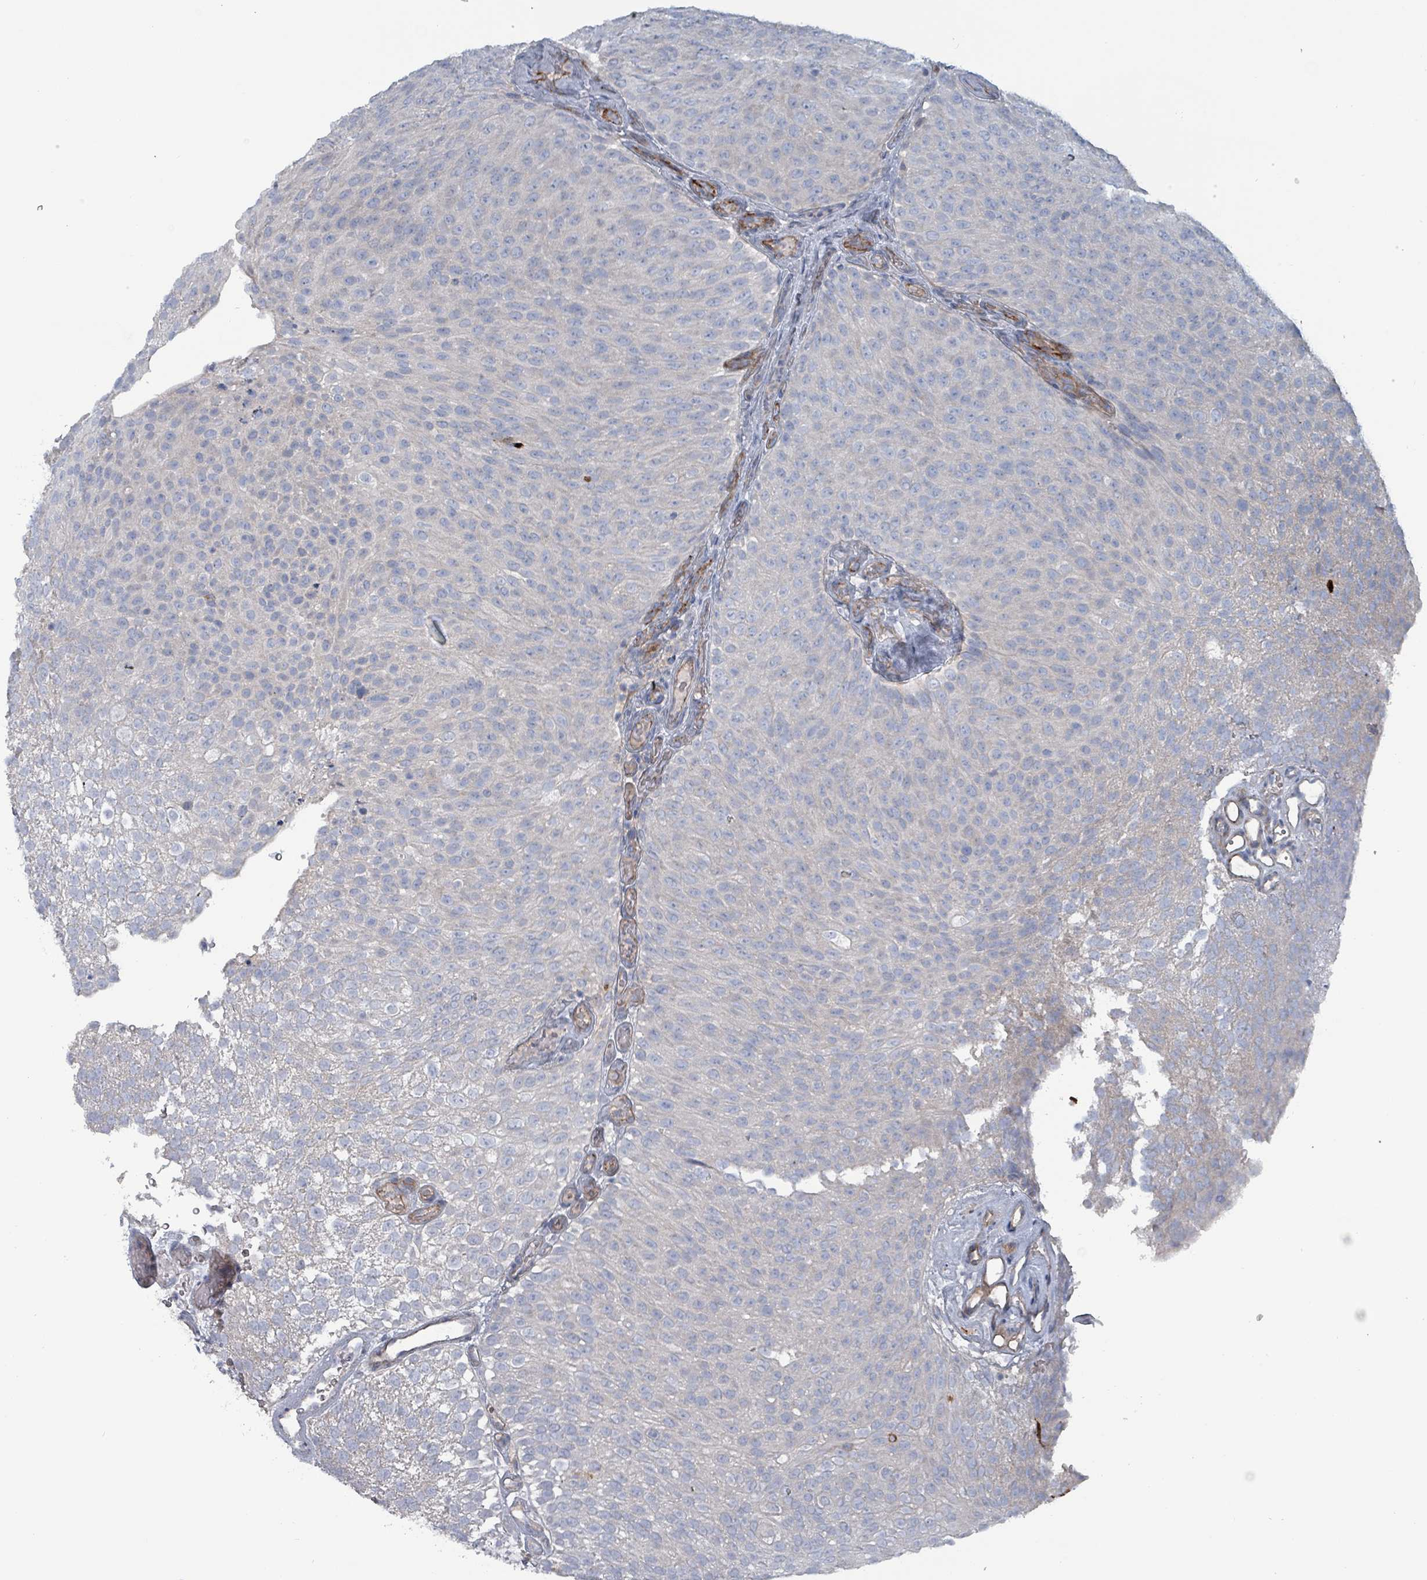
{"staining": {"intensity": "negative", "quantity": "none", "location": "none"}, "tissue": "urothelial cancer", "cell_type": "Tumor cells", "image_type": "cancer", "snomed": [{"axis": "morphology", "description": "Urothelial carcinoma, Low grade"}, {"axis": "topography", "description": "Urinary bladder"}], "caption": "This is an immunohistochemistry micrograph of urothelial cancer. There is no staining in tumor cells.", "gene": "TAAR5", "patient": {"sex": "male", "age": 78}}